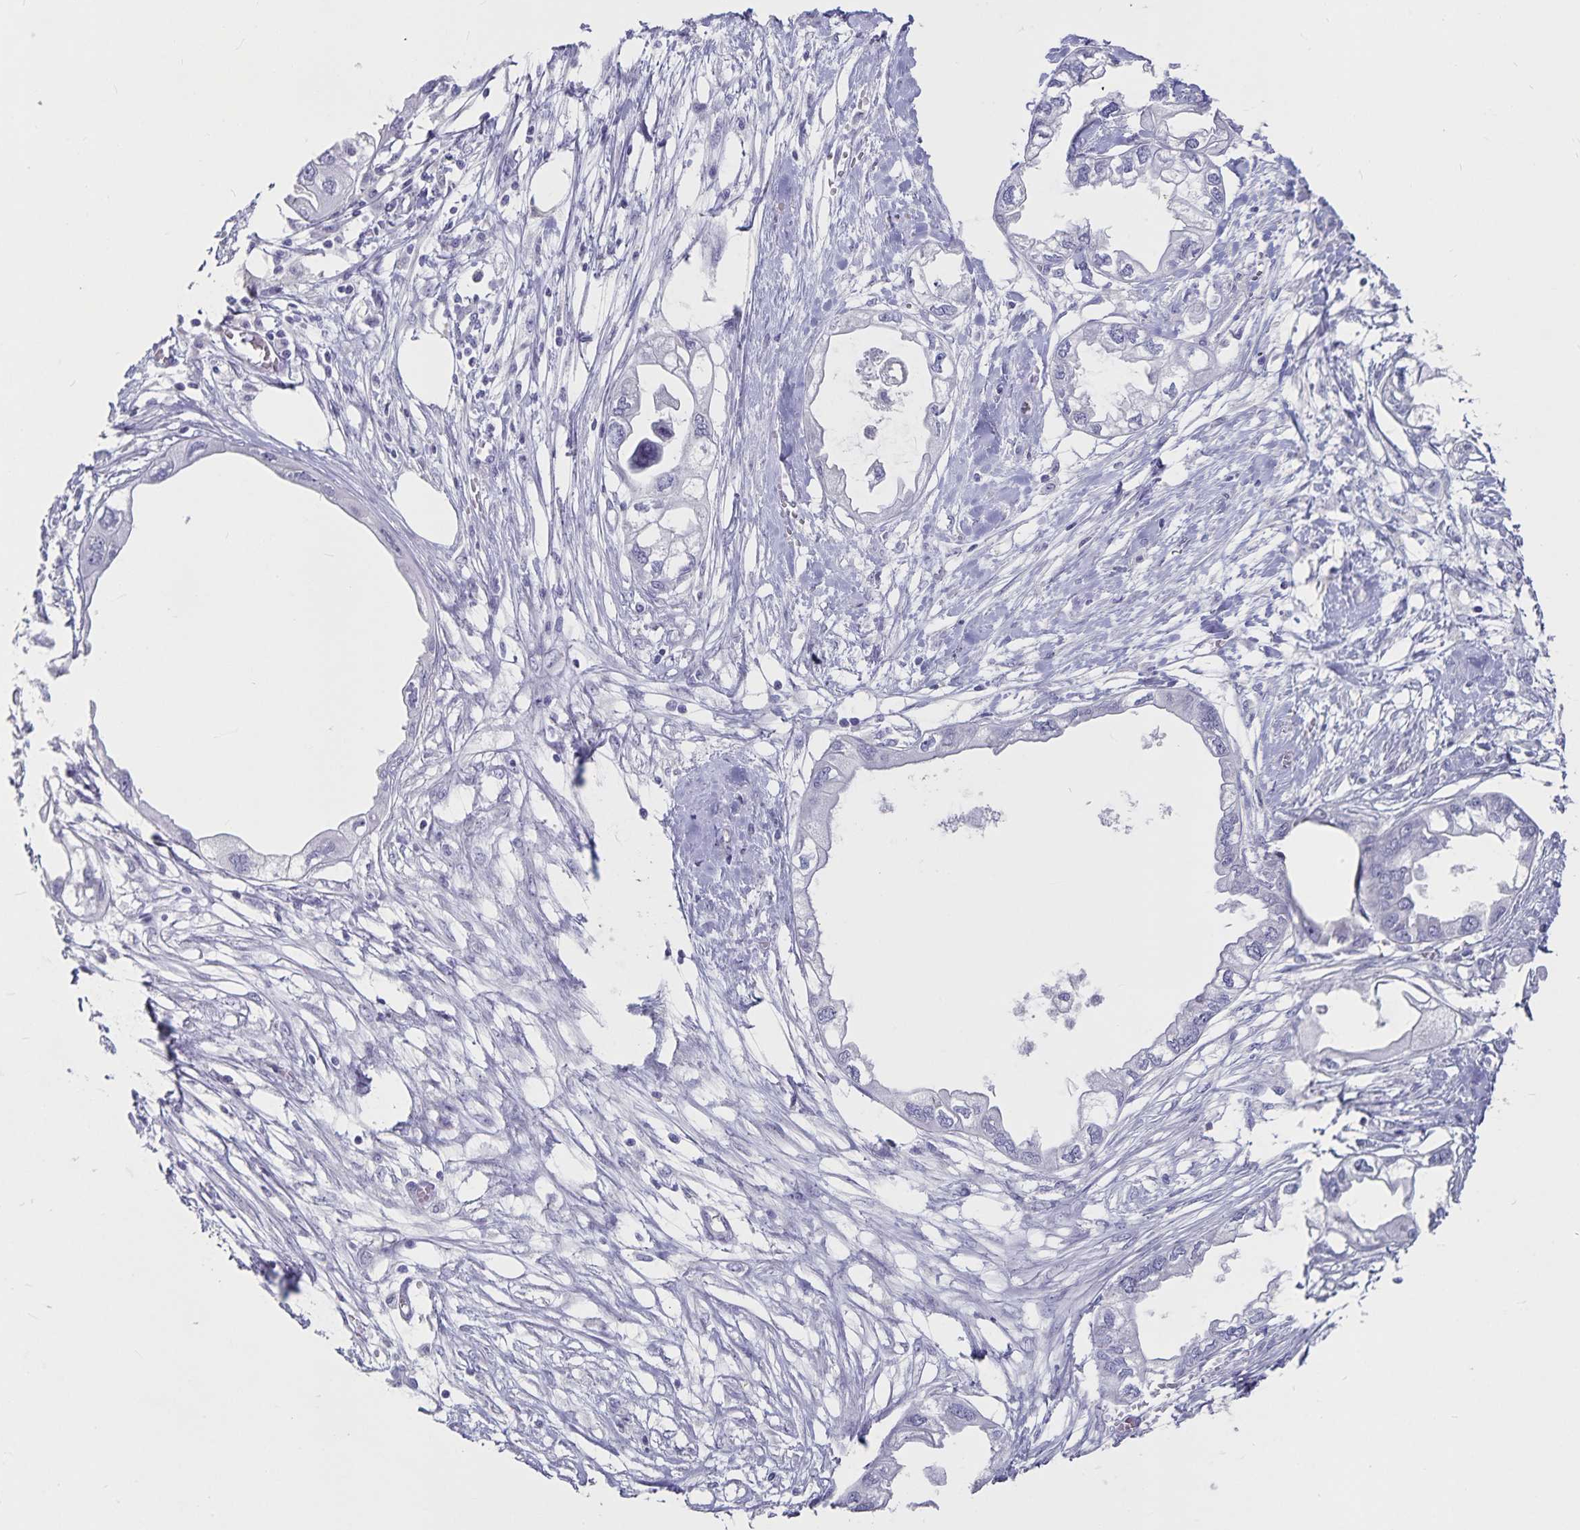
{"staining": {"intensity": "negative", "quantity": "none", "location": "none"}, "tissue": "endometrial cancer", "cell_type": "Tumor cells", "image_type": "cancer", "snomed": [{"axis": "morphology", "description": "Adenocarcinoma, NOS"}, {"axis": "morphology", "description": "Adenocarcinoma, metastatic, NOS"}, {"axis": "topography", "description": "Adipose tissue"}, {"axis": "topography", "description": "Endometrium"}], "caption": "An immunohistochemistry (IHC) photomicrograph of metastatic adenocarcinoma (endometrial) is shown. There is no staining in tumor cells of metastatic adenocarcinoma (endometrial). (DAB (3,3'-diaminobenzidine) immunohistochemistry (IHC), high magnification).", "gene": "PLAC1", "patient": {"sex": "female", "age": 67}}